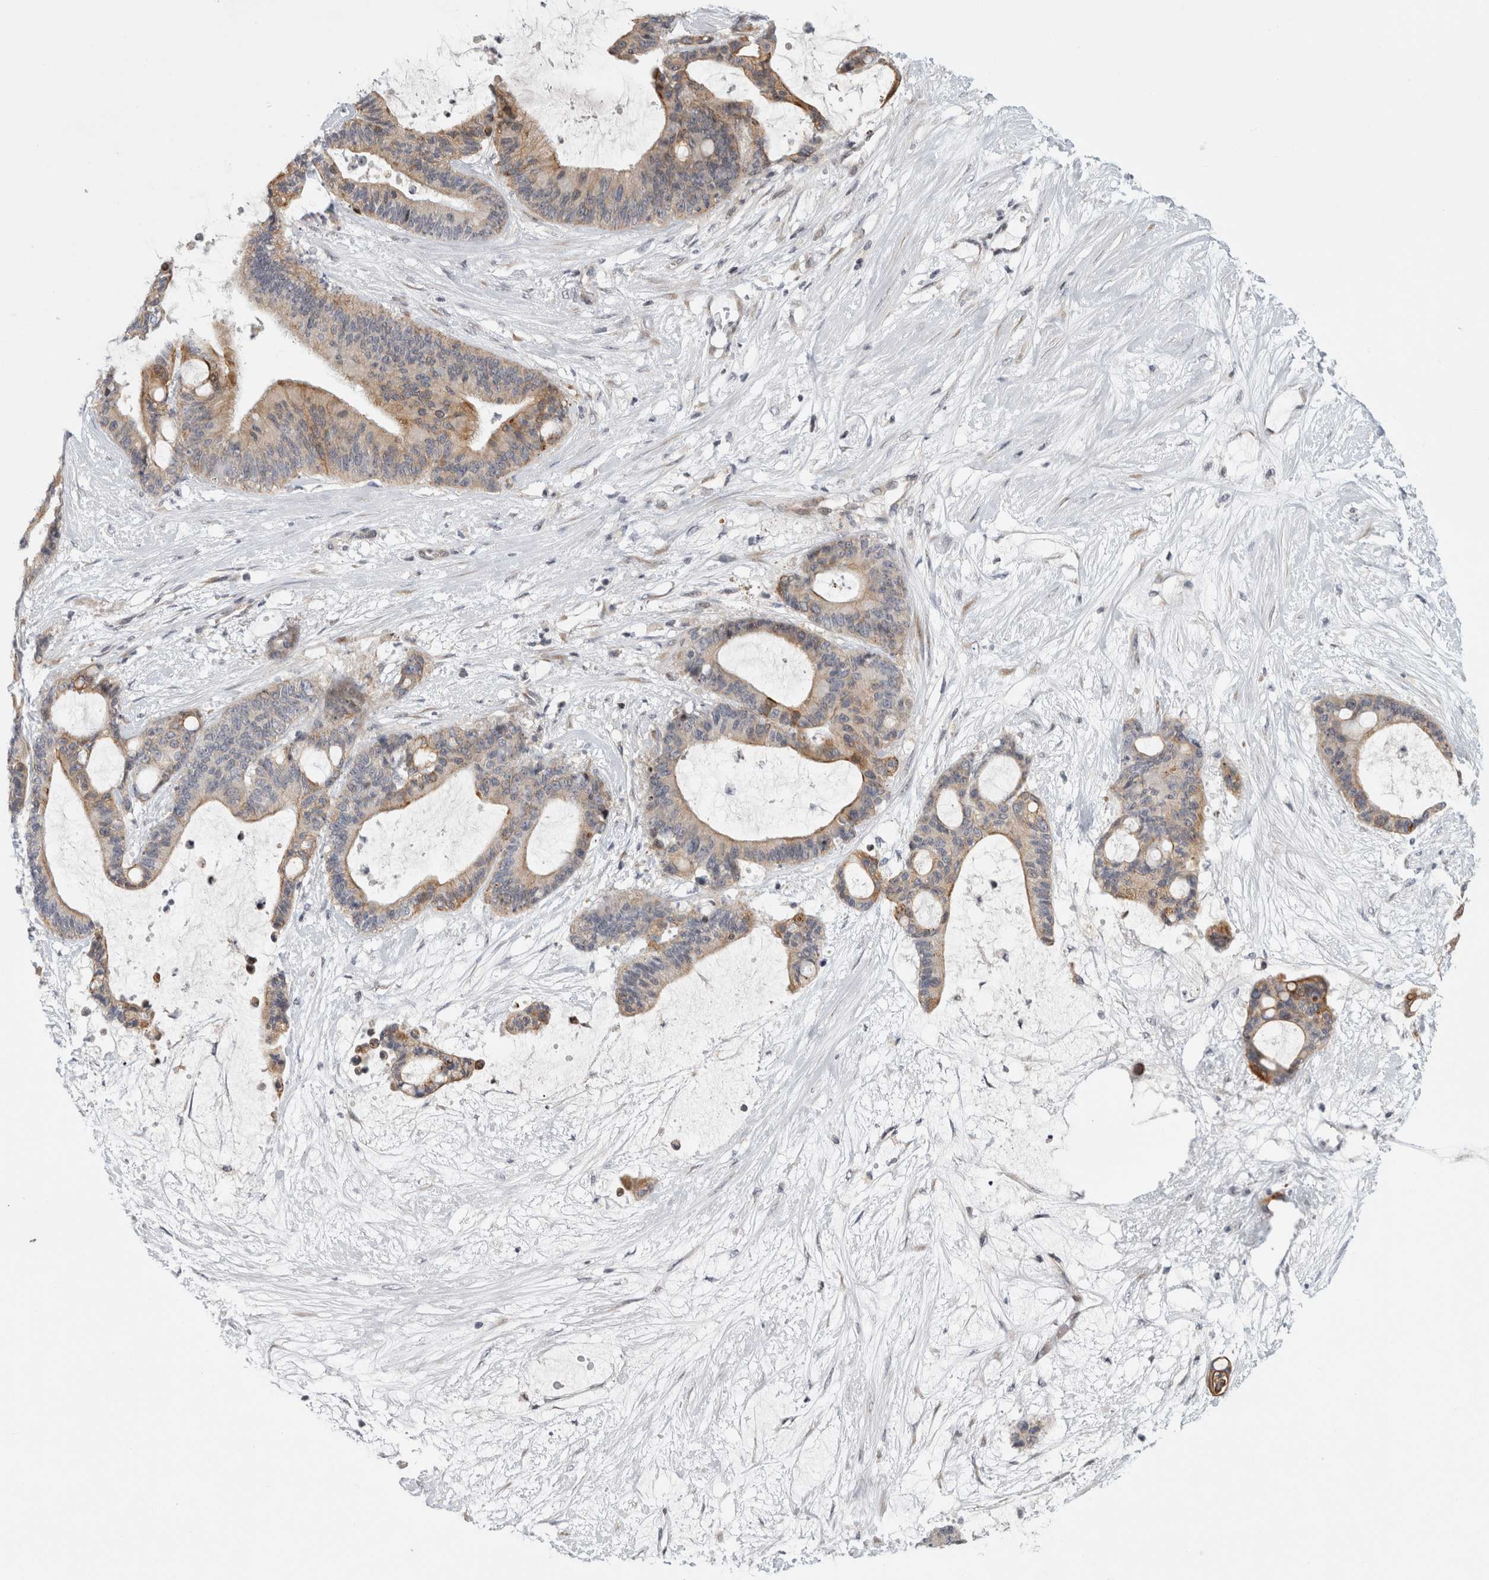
{"staining": {"intensity": "moderate", "quantity": "25%-75%", "location": "cytoplasmic/membranous"}, "tissue": "liver cancer", "cell_type": "Tumor cells", "image_type": "cancer", "snomed": [{"axis": "morphology", "description": "Cholangiocarcinoma"}, {"axis": "topography", "description": "Liver"}], "caption": "Immunohistochemical staining of liver cancer (cholangiocarcinoma) shows medium levels of moderate cytoplasmic/membranous positivity in about 25%-75% of tumor cells.", "gene": "UTP25", "patient": {"sex": "female", "age": 73}}